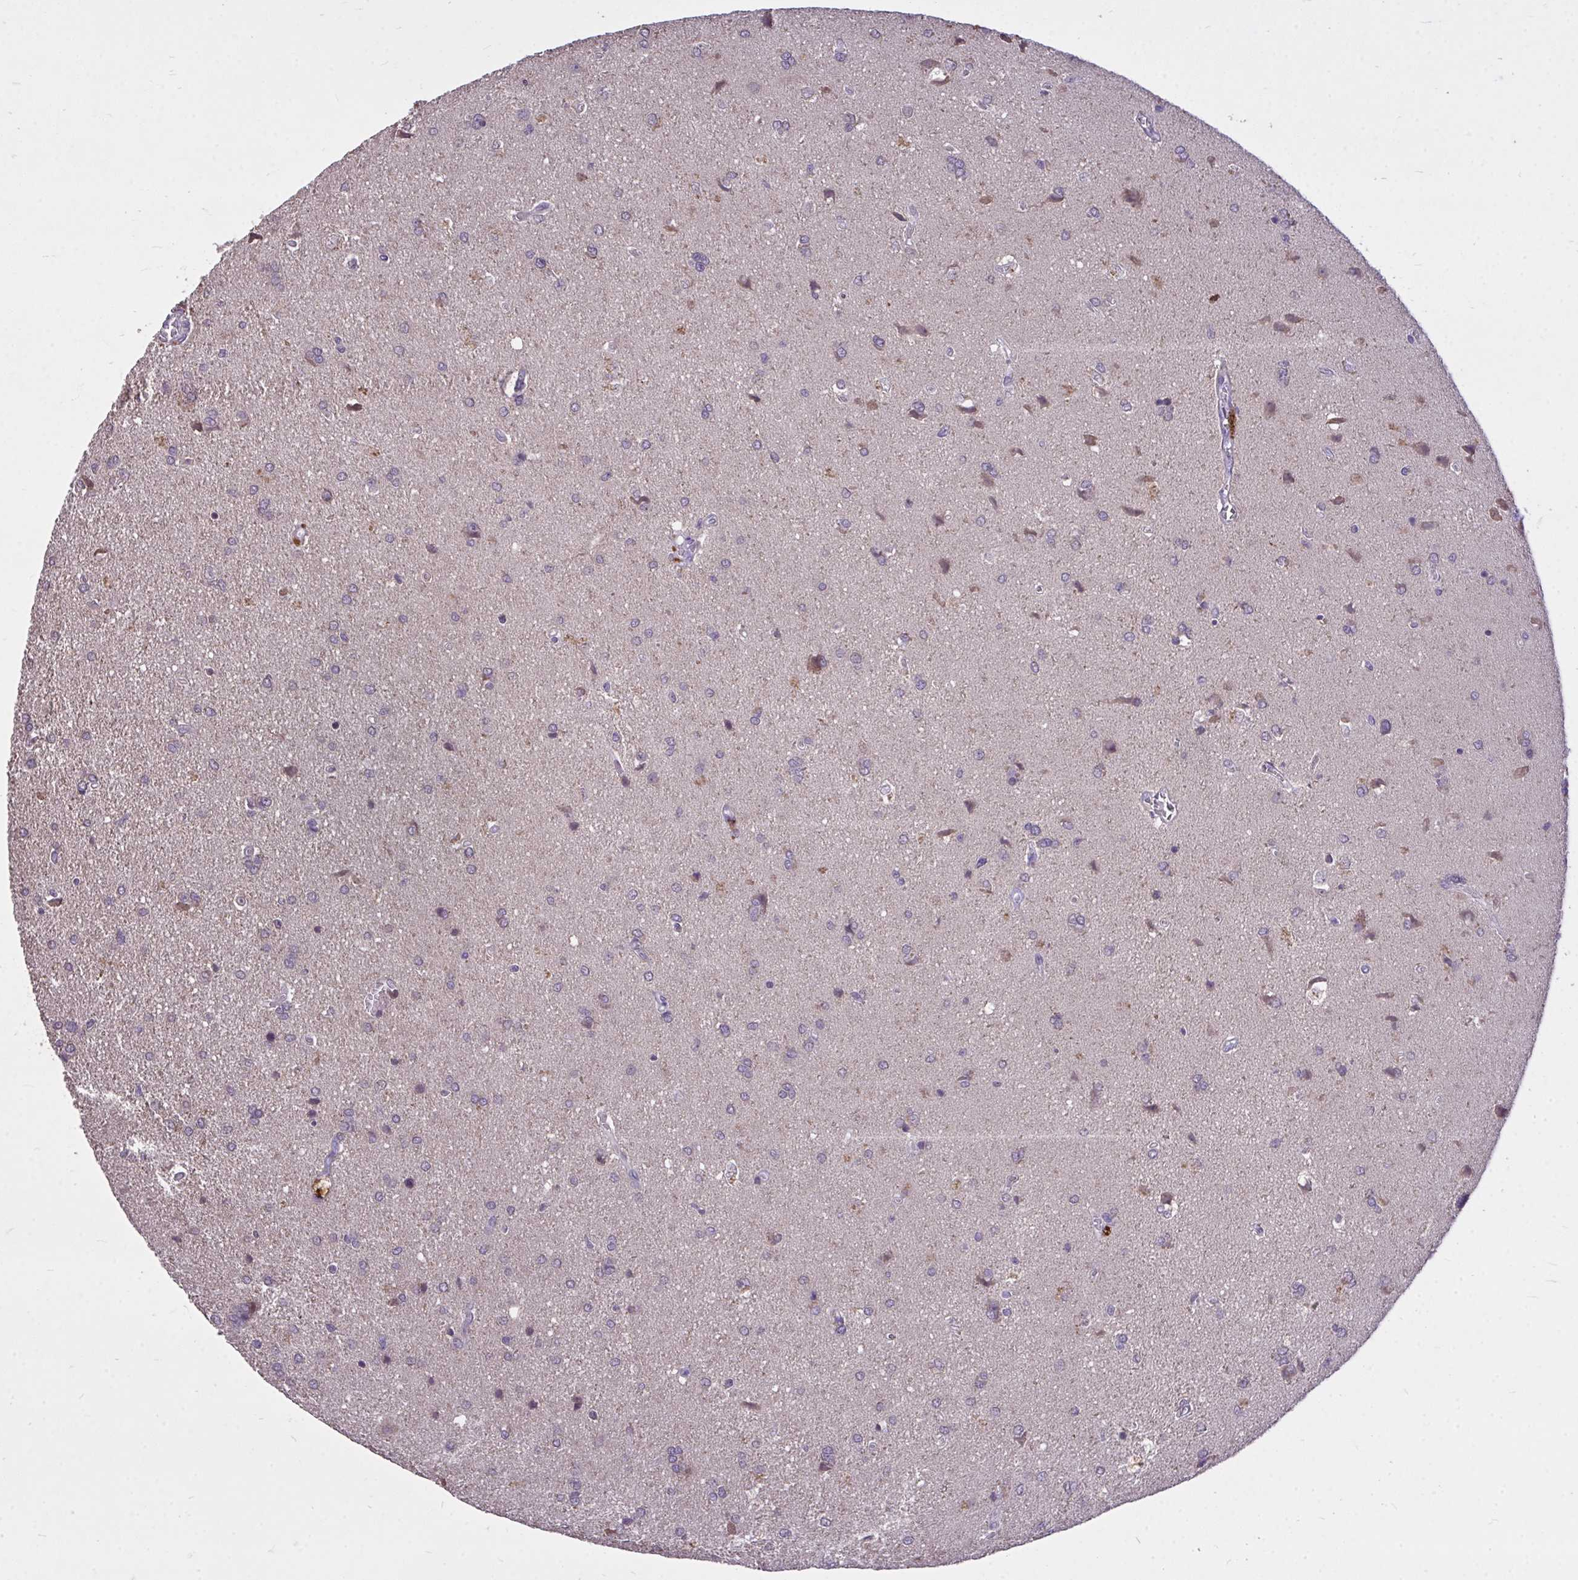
{"staining": {"intensity": "weak", "quantity": "<25%", "location": "cytoplasmic/membranous"}, "tissue": "glioma", "cell_type": "Tumor cells", "image_type": "cancer", "snomed": [{"axis": "morphology", "description": "Glioma, malignant, High grade"}, {"axis": "topography", "description": "Brain"}], "caption": "Glioma stained for a protein using immunohistochemistry (IHC) shows no expression tumor cells.", "gene": "MPC2", "patient": {"sex": "male", "age": 68}}